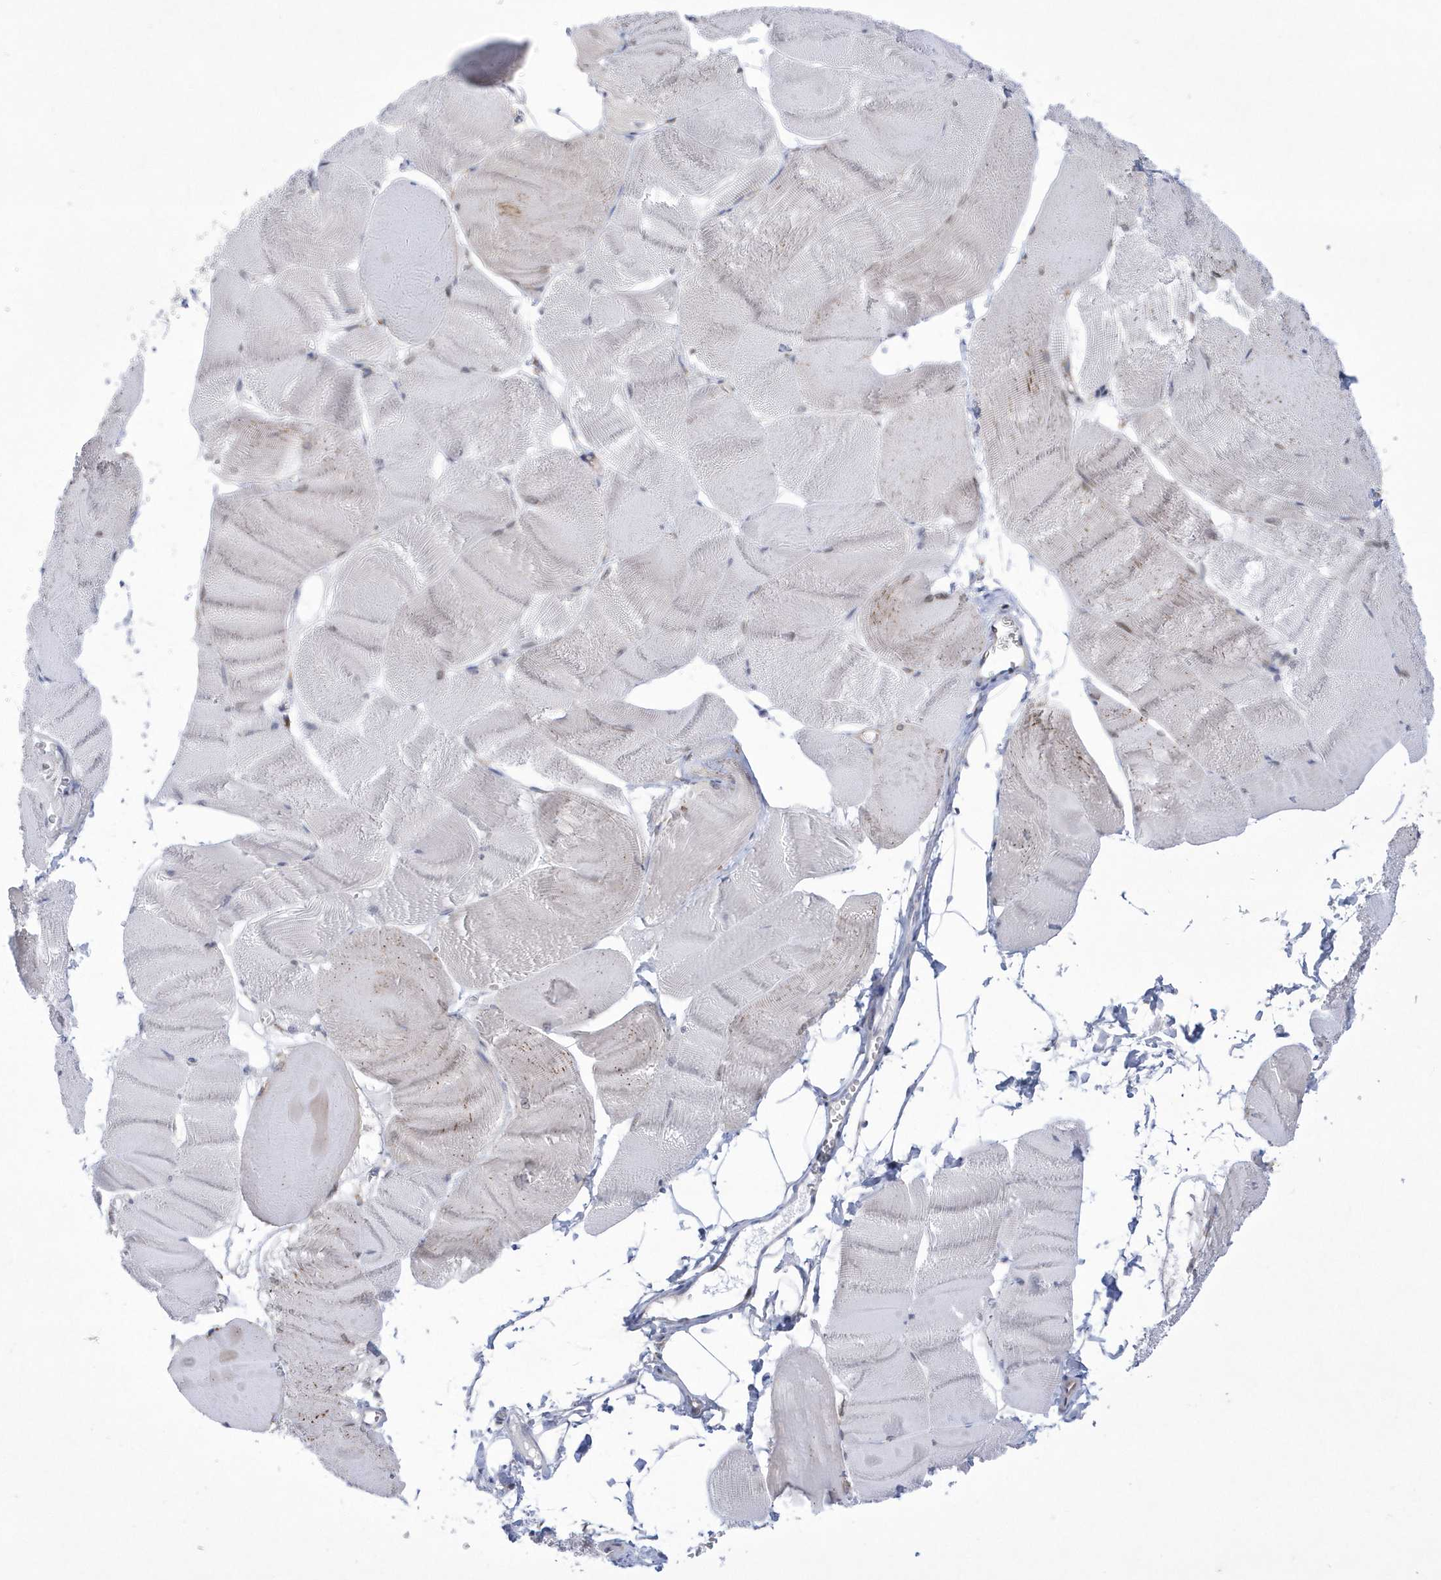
{"staining": {"intensity": "negative", "quantity": "none", "location": "none"}, "tissue": "skeletal muscle", "cell_type": "Myocytes", "image_type": "normal", "snomed": [{"axis": "morphology", "description": "Normal tissue, NOS"}, {"axis": "morphology", "description": "Basal cell carcinoma"}, {"axis": "topography", "description": "Skeletal muscle"}], "caption": "DAB immunohistochemical staining of benign skeletal muscle demonstrates no significant positivity in myocytes. (IHC, brightfield microscopy, high magnification).", "gene": "MED31", "patient": {"sex": "female", "age": 64}}